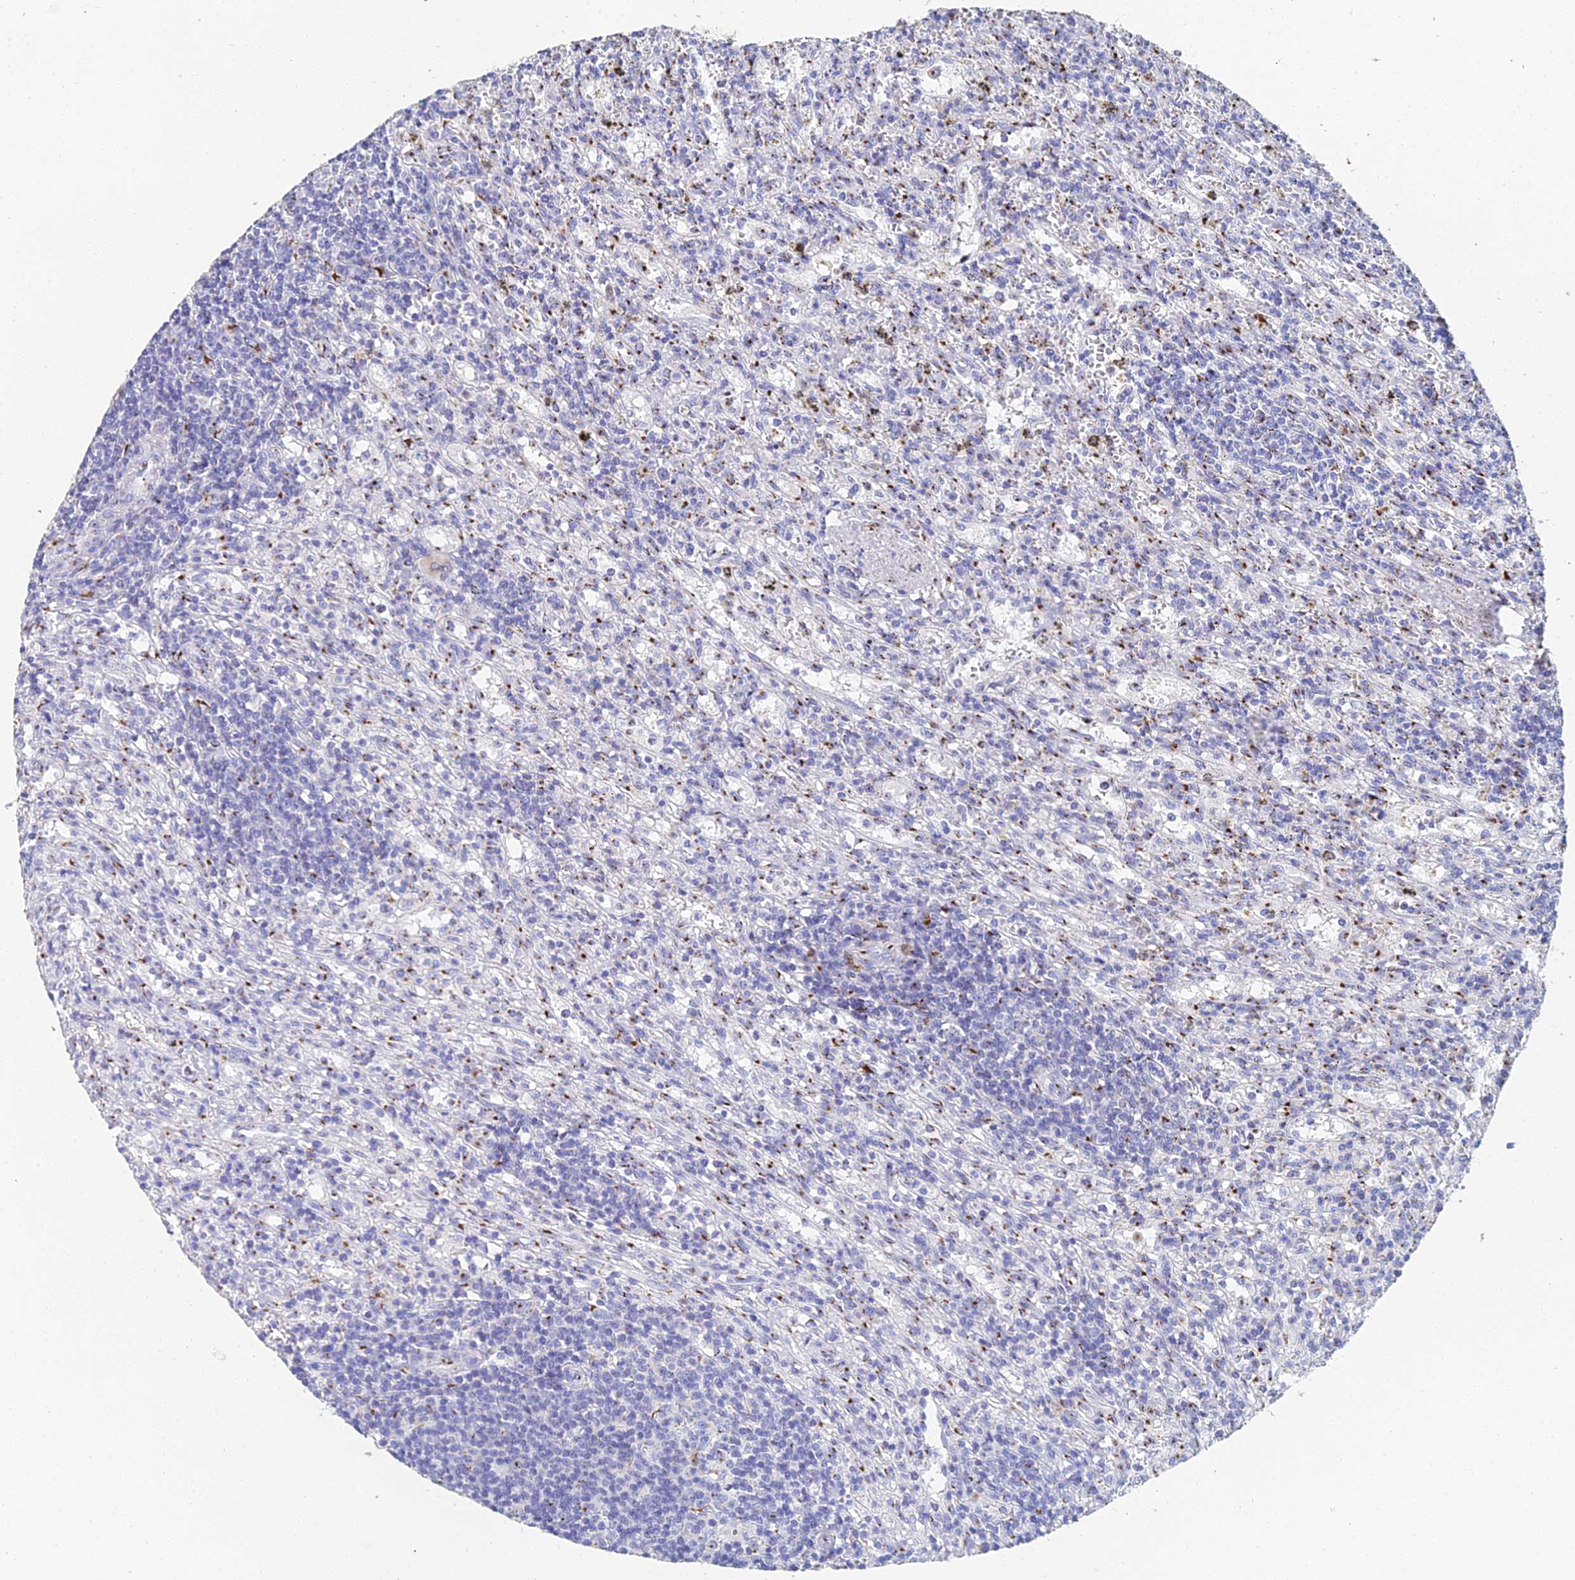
{"staining": {"intensity": "moderate", "quantity": "25%-75%", "location": "cytoplasmic/membranous"}, "tissue": "lymphoma", "cell_type": "Tumor cells", "image_type": "cancer", "snomed": [{"axis": "morphology", "description": "Malignant lymphoma, non-Hodgkin's type, Low grade"}, {"axis": "topography", "description": "Spleen"}], "caption": "Protein staining by IHC exhibits moderate cytoplasmic/membranous expression in about 25%-75% of tumor cells in lymphoma.", "gene": "ENSG00000268674", "patient": {"sex": "male", "age": 76}}